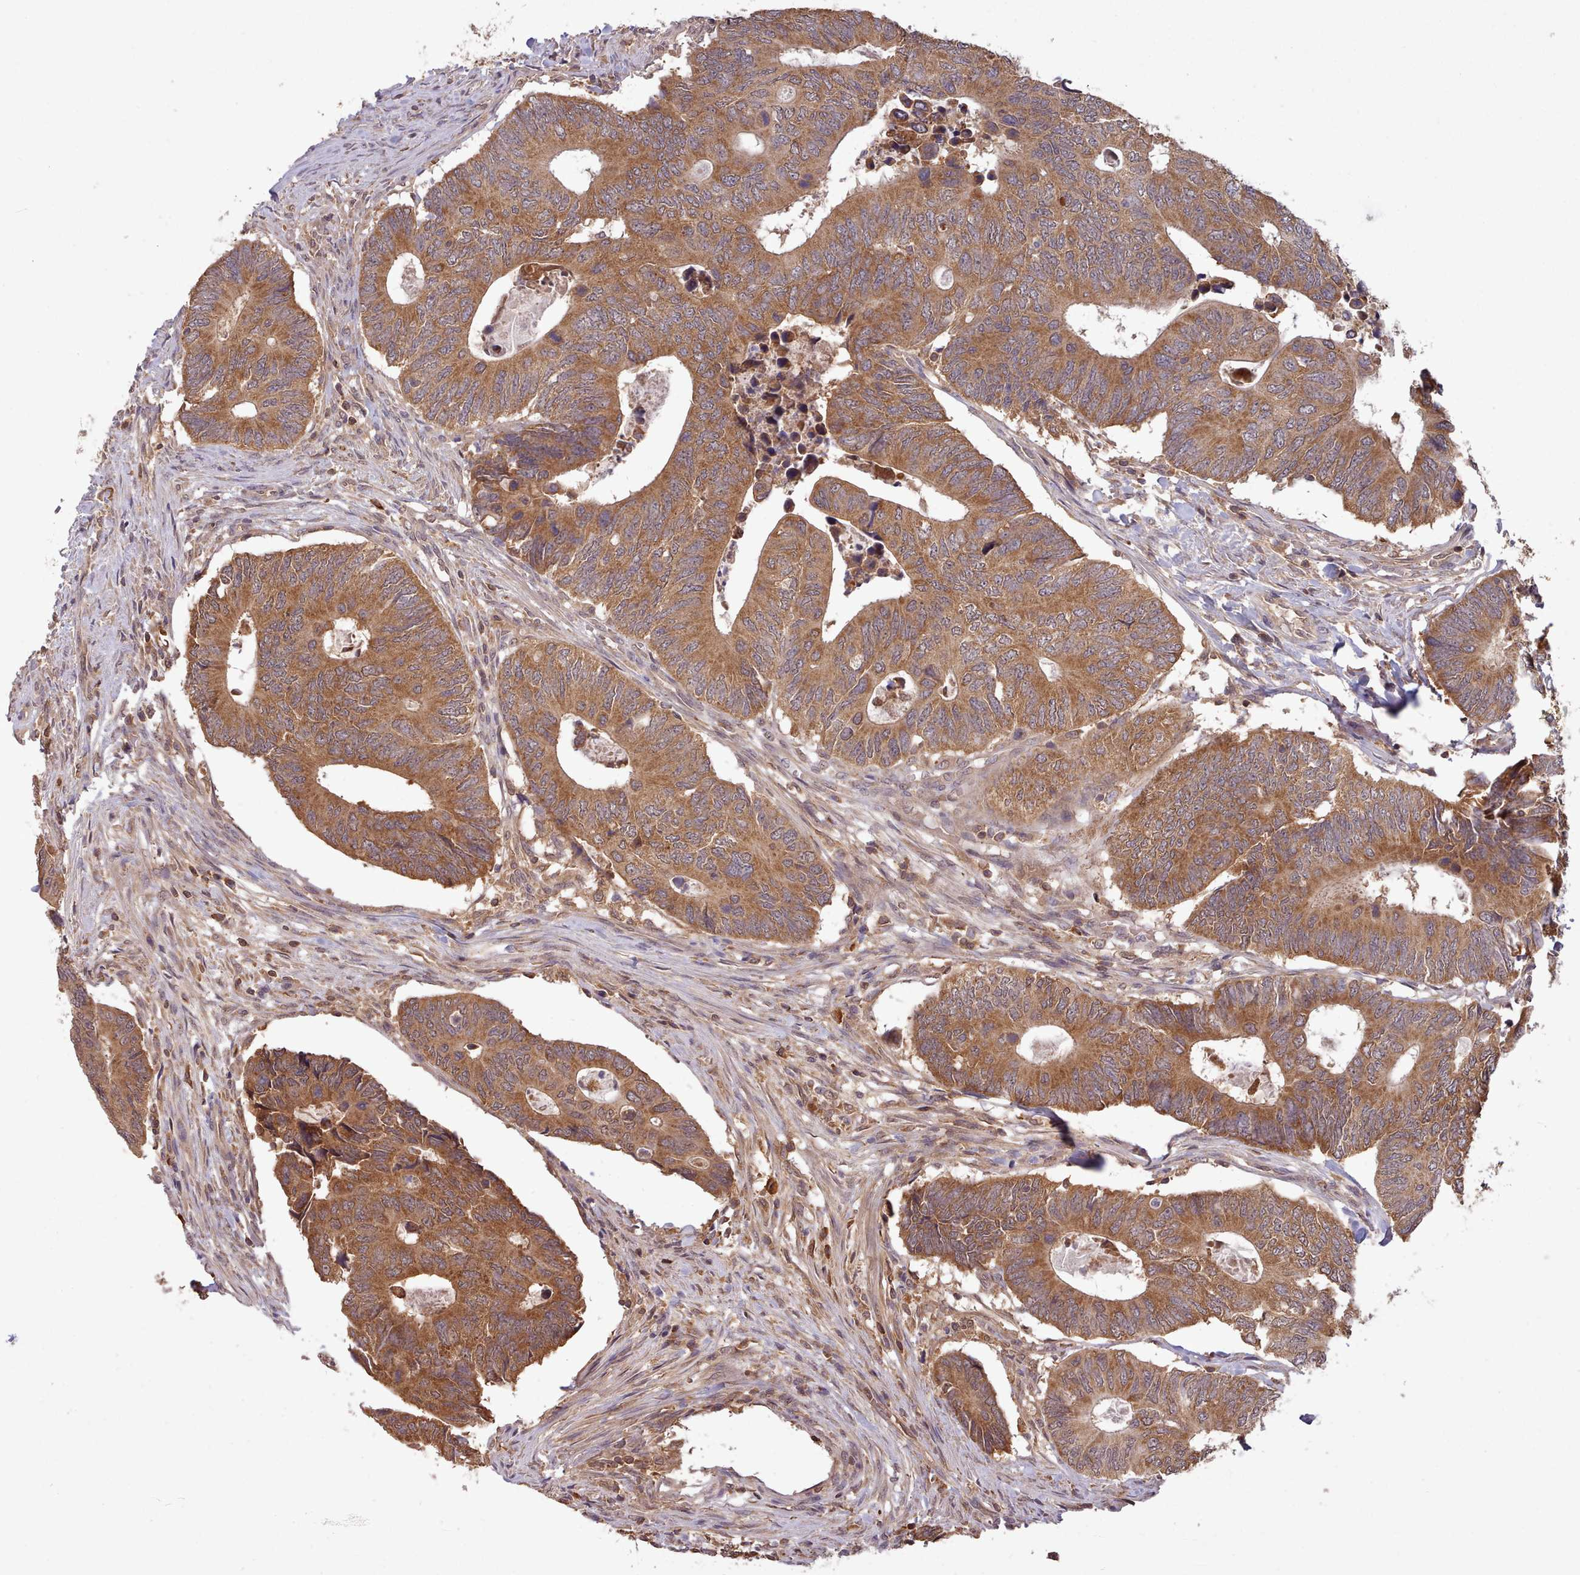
{"staining": {"intensity": "moderate", "quantity": ">75%", "location": "cytoplasmic/membranous"}, "tissue": "colorectal cancer", "cell_type": "Tumor cells", "image_type": "cancer", "snomed": [{"axis": "morphology", "description": "Adenocarcinoma, NOS"}, {"axis": "topography", "description": "Colon"}], "caption": "Immunohistochemistry (IHC) micrograph of neoplastic tissue: adenocarcinoma (colorectal) stained using immunohistochemistry (IHC) displays medium levels of moderate protein expression localized specifically in the cytoplasmic/membranous of tumor cells, appearing as a cytoplasmic/membranous brown color.", "gene": "PIP4P1", "patient": {"sex": "male", "age": 87}}